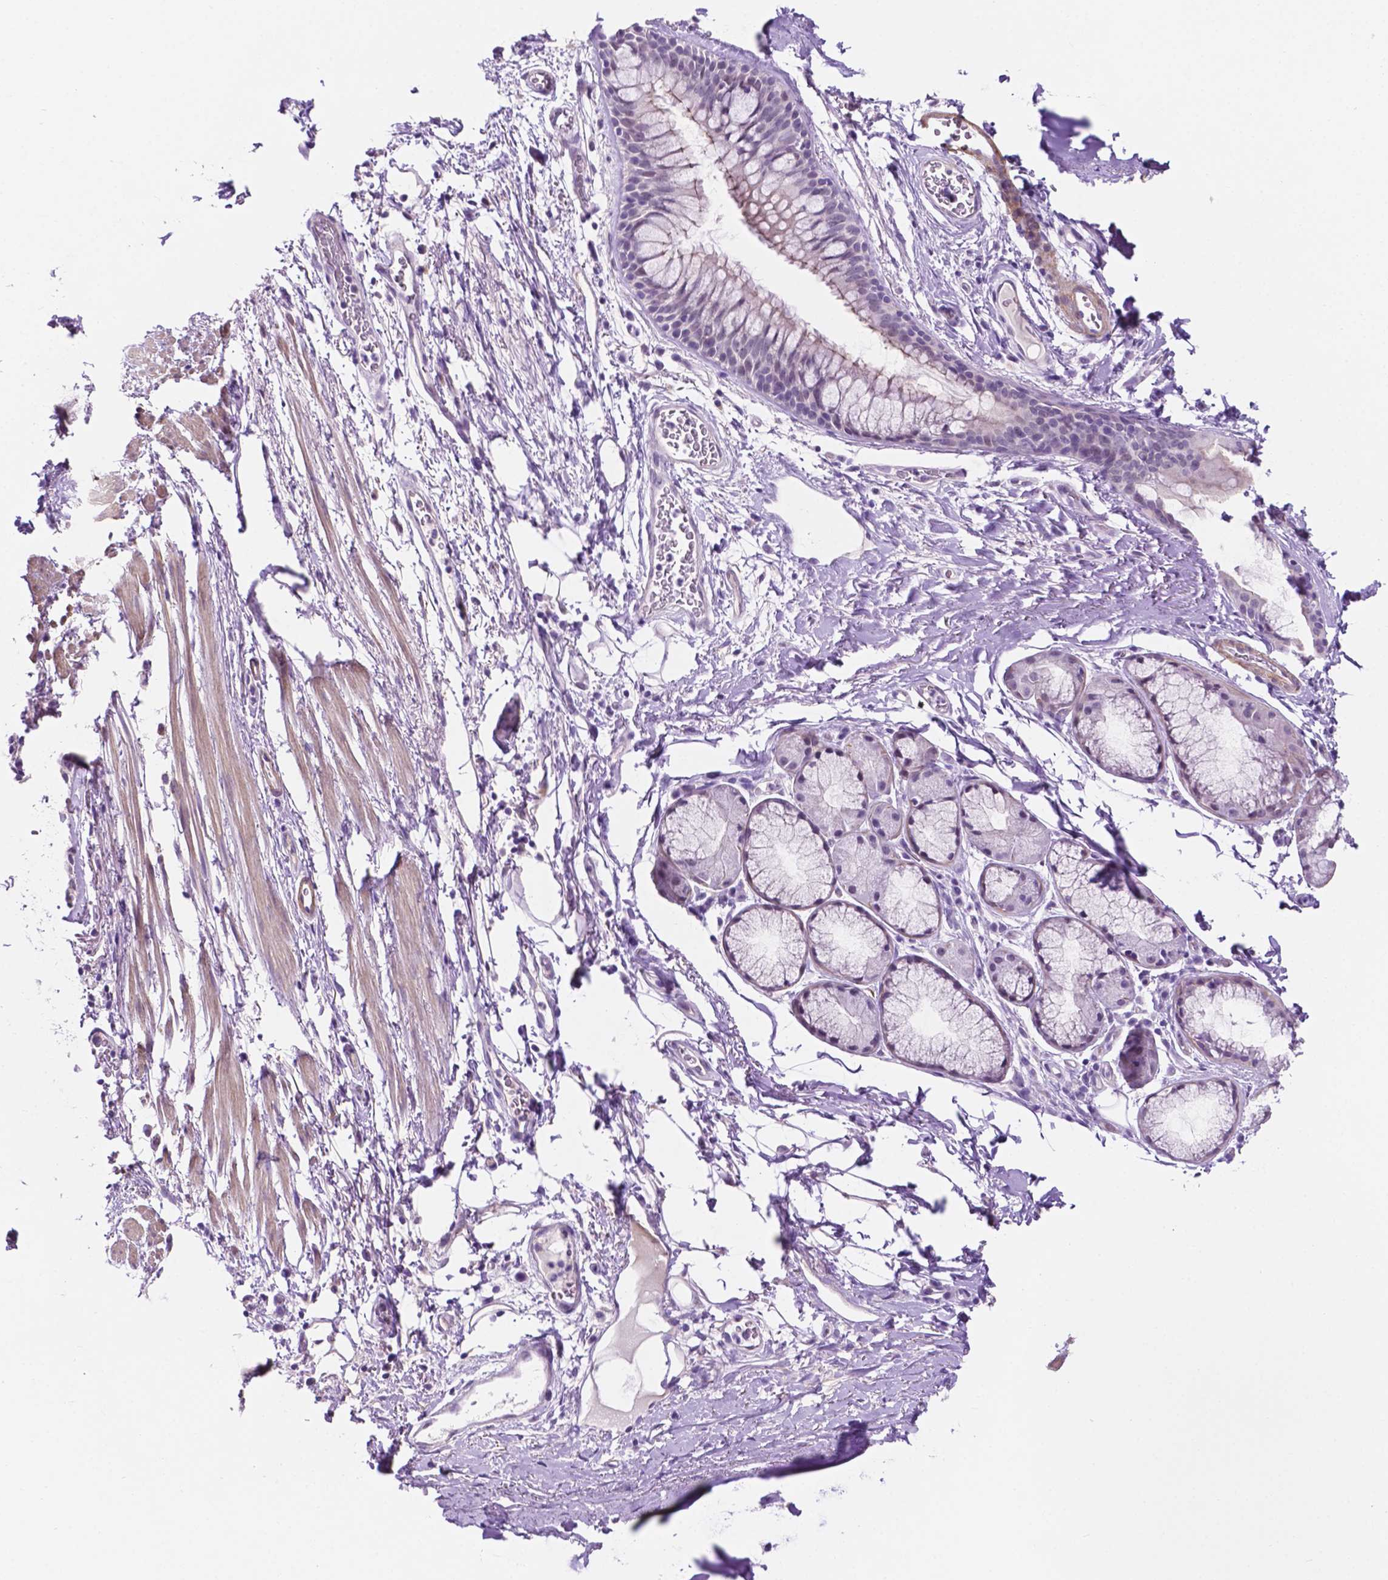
{"staining": {"intensity": "negative", "quantity": "none", "location": "none"}, "tissue": "adipose tissue", "cell_type": "Adipocytes", "image_type": "normal", "snomed": [{"axis": "morphology", "description": "Normal tissue, NOS"}, {"axis": "topography", "description": "Bronchus"}, {"axis": "topography", "description": "Lung"}], "caption": "Adipocytes are negative for brown protein staining in normal adipose tissue. (Stains: DAB (3,3'-diaminobenzidine) IHC with hematoxylin counter stain, Microscopy: brightfield microscopy at high magnification).", "gene": "ACY3", "patient": {"sex": "female", "age": 57}}